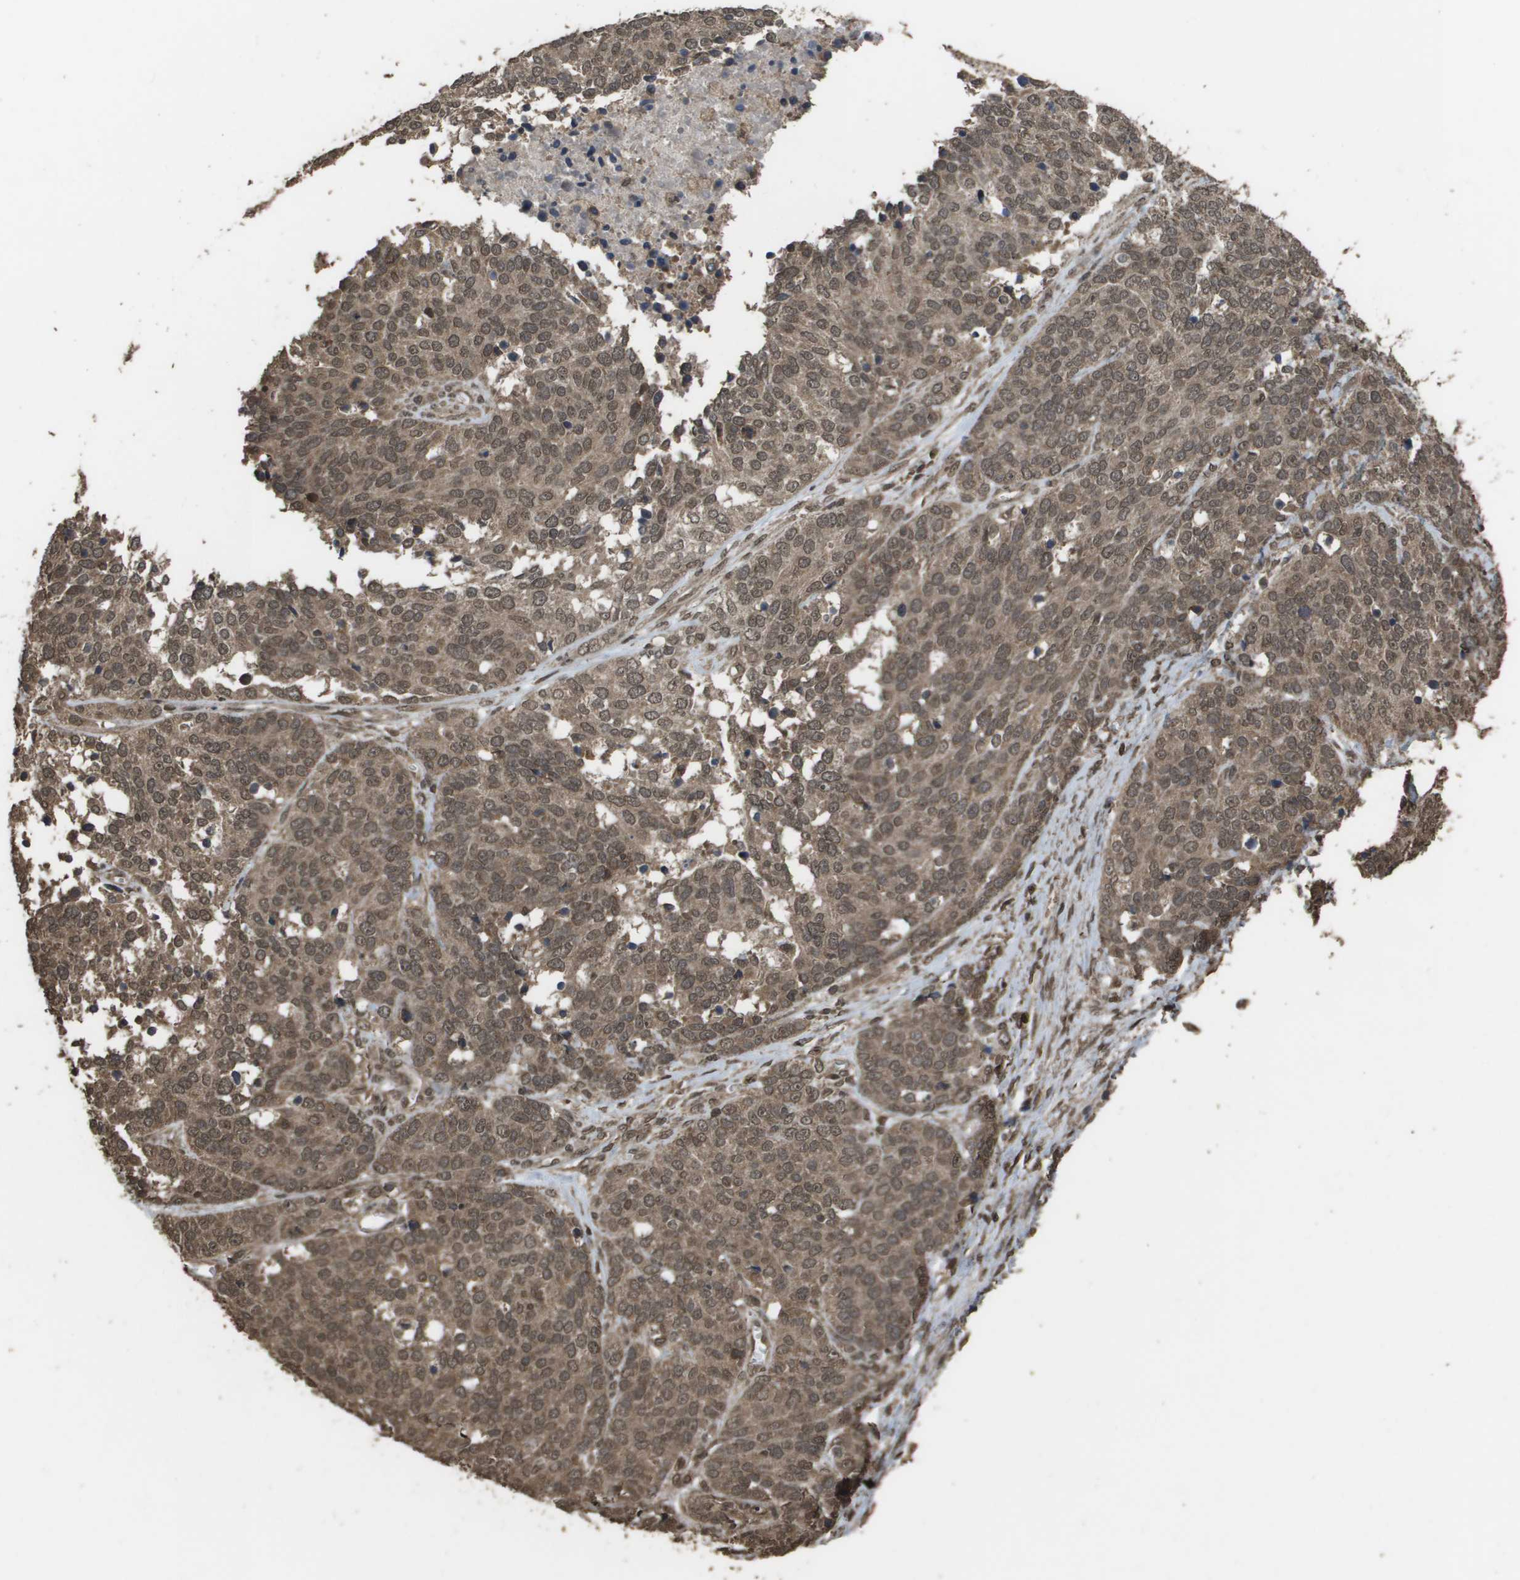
{"staining": {"intensity": "moderate", "quantity": ">75%", "location": "cytoplasmic/membranous,nuclear"}, "tissue": "ovarian cancer", "cell_type": "Tumor cells", "image_type": "cancer", "snomed": [{"axis": "morphology", "description": "Cystadenocarcinoma, serous, NOS"}, {"axis": "topography", "description": "Ovary"}], "caption": "This photomicrograph displays ovarian serous cystadenocarcinoma stained with immunohistochemistry to label a protein in brown. The cytoplasmic/membranous and nuclear of tumor cells show moderate positivity for the protein. Nuclei are counter-stained blue.", "gene": "AXIN2", "patient": {"sex": "female", "age": 44}}